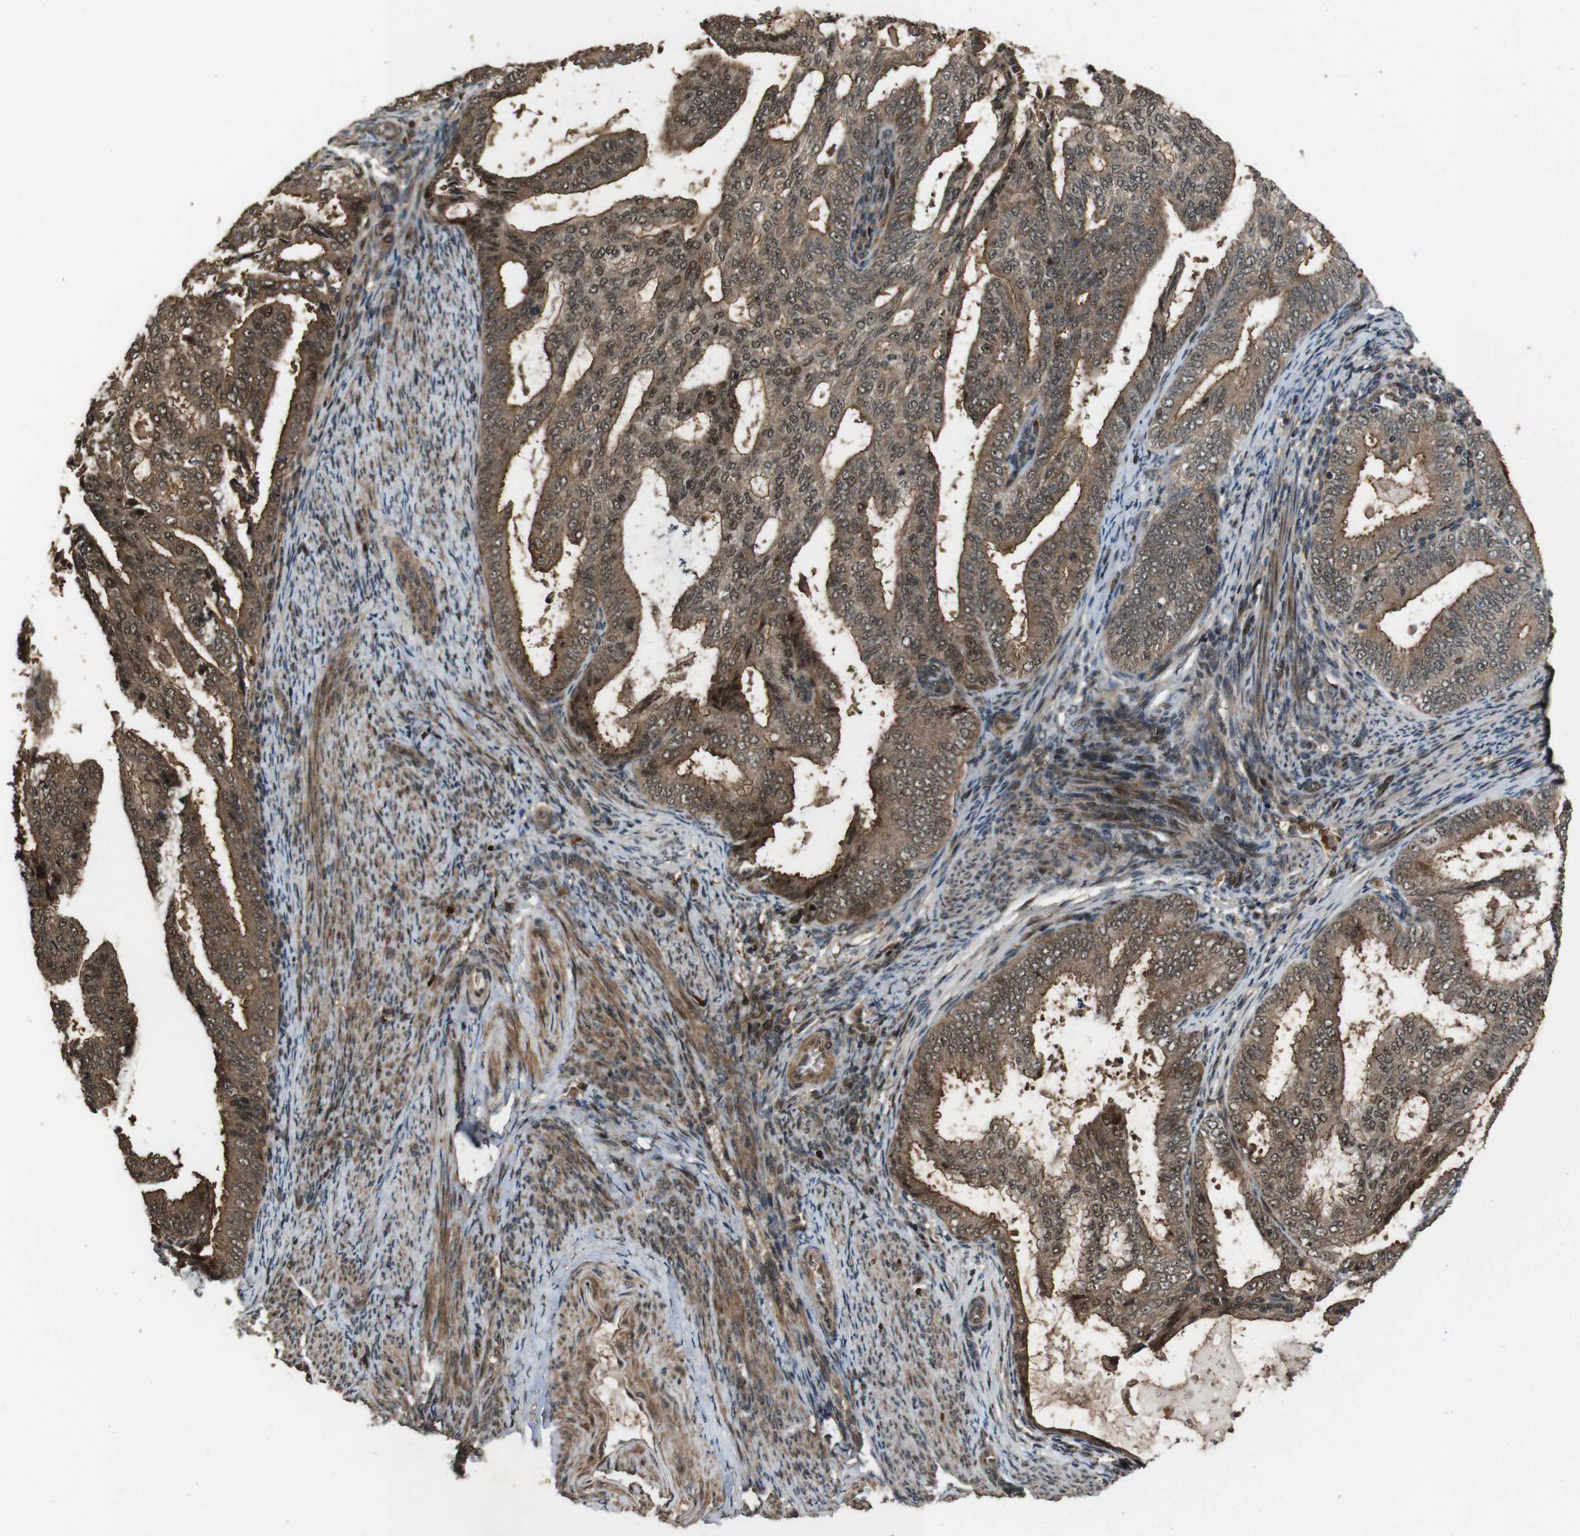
{"staining": {"intensity": "moderate", "quantity": ">75%", "location": "cytoplasmic/membranous"}, "tissue": "endometrial cancer", "cell_type": "Tumor cells", "image_type": "cancer", "snomed": [{"axis": "morphology", "description": "Adenocarcinoma, NOS"}, {"axis": "topography", "description": "Endometrium"}], "caption": "Immunohistochemistry micrograph of human endometrial cancer stained for a protein (brown), which reveals medium levels of moderate cytoplasmic/membranous expression in about >75% of tumor cells.", "gene": "CDC34", "patient": {"sex": "female", "age": 58}}